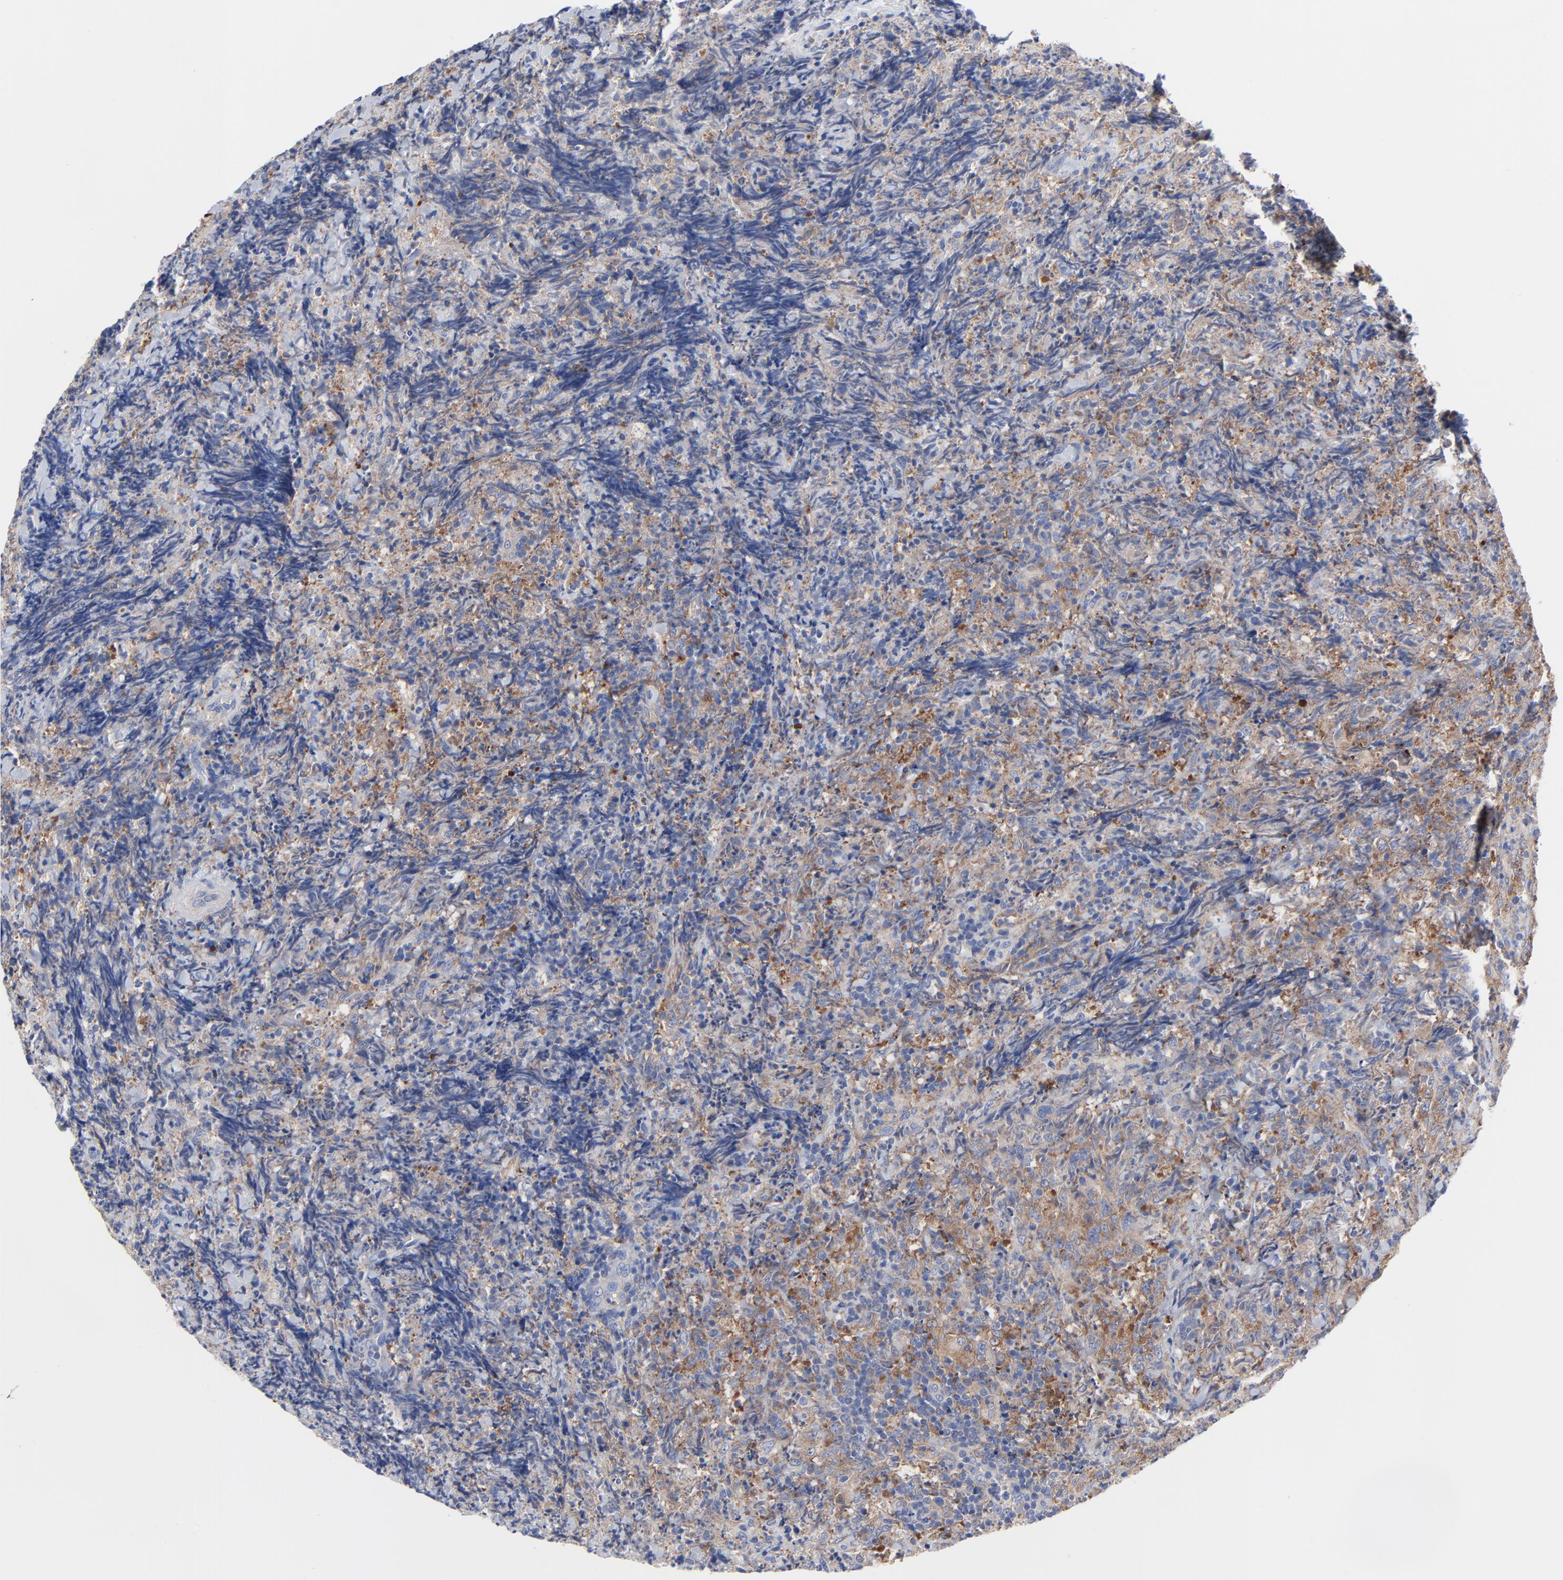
{"staining": {"intensity": "moderate", "quantity": ">75%", "location": "cytoplasmic/membranous"}, "tissue": "lymphoma", "cell_type": "Tumor cells", "image_type": "cancer", "snomed": [{"axis": "morphology", "description": "Malignant lymphoma, non-Hodgkin's type, High grade"}, {"axis": "topography", "description": "Tonsil"}], "caption": "Moderate cytoplasmic/membranous protein positivity is identified in approximately >75% of tumor cells in malignant lymphoma, non-Hodgkin's type (high-grade).", "gene": "STAT2", "patient": {"sex": "female", "age": 36}}